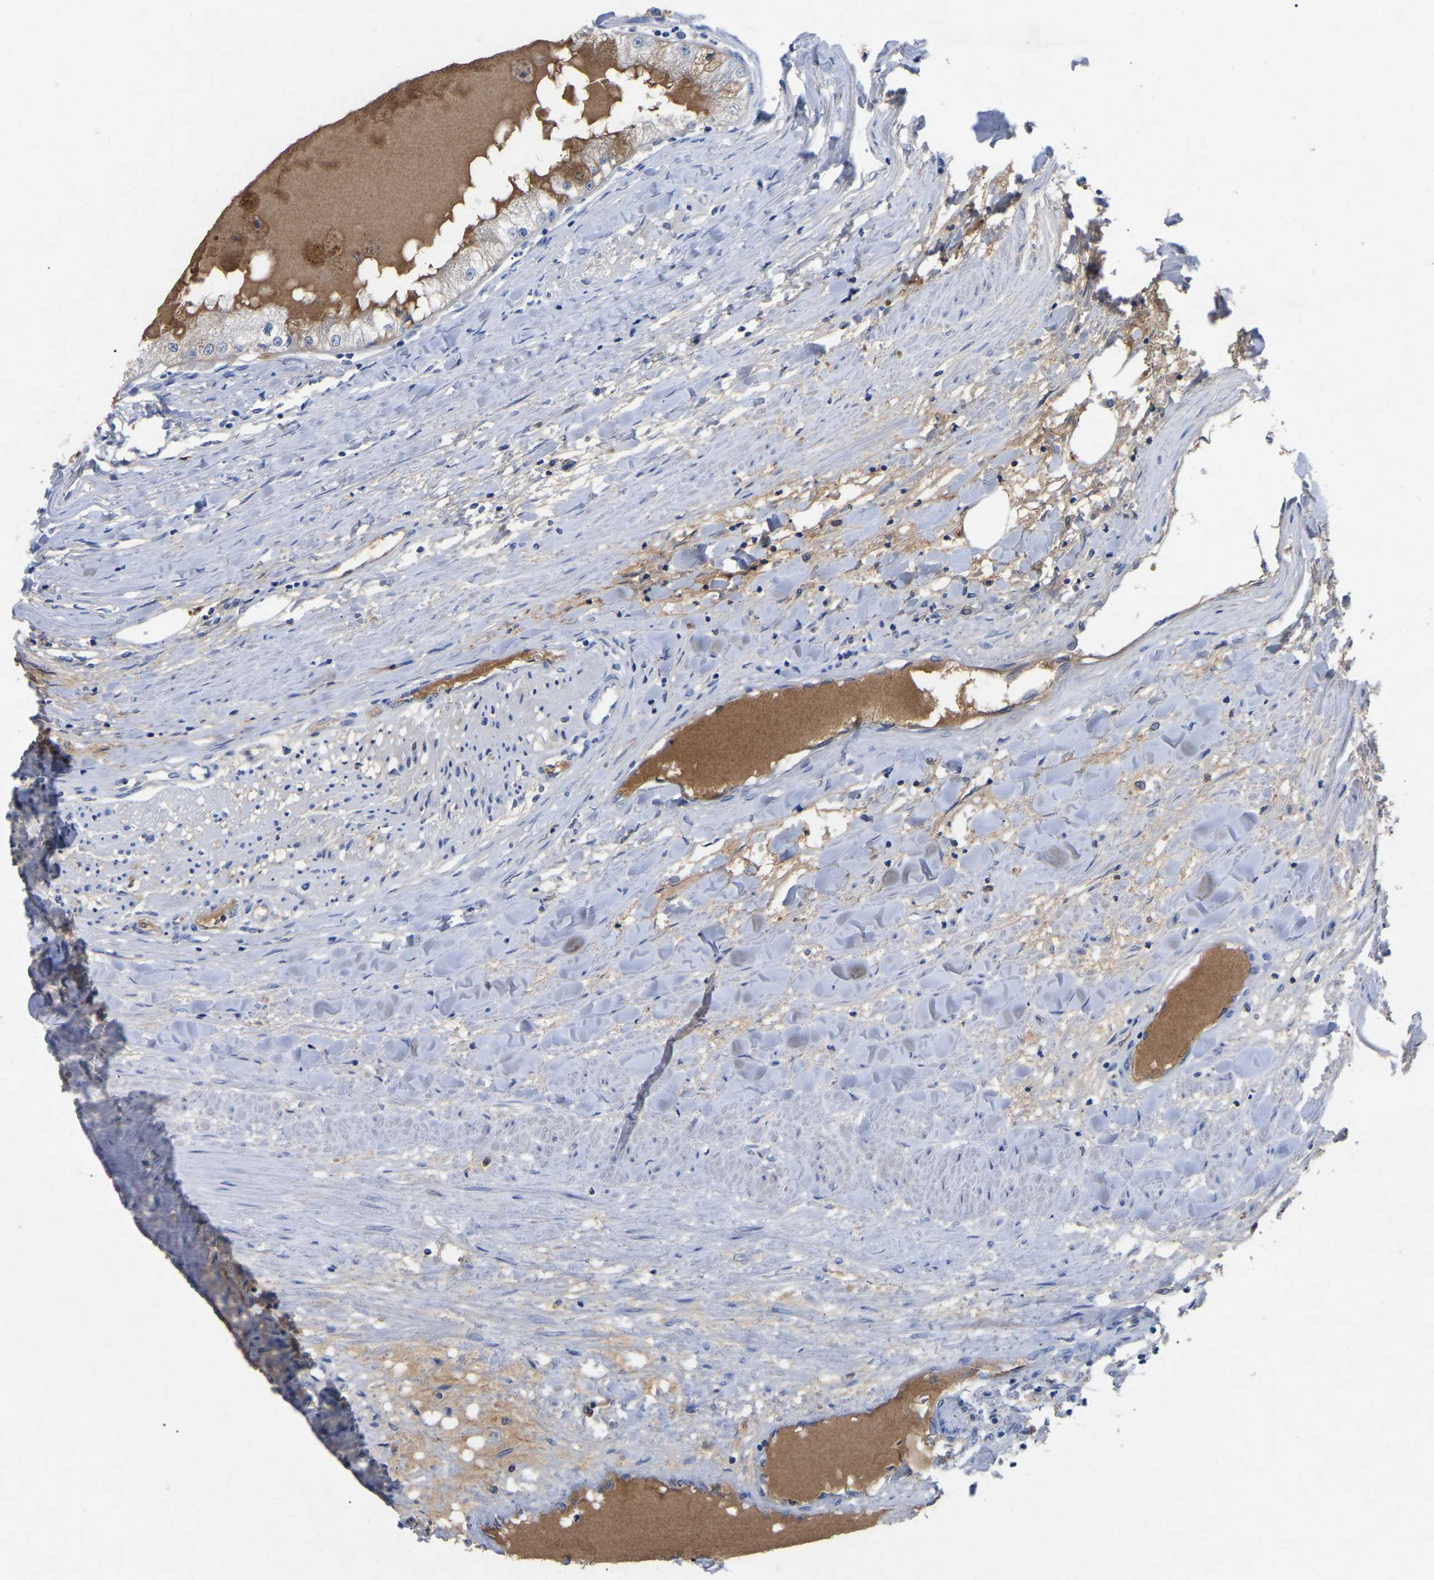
{"staining": {"intensity": "weak", "quantity": "25%-75%", "location": "cytoplasmic/membranous"}, "tissue": "renal cancer", "cell_type": "Tumor cells", "image_type": "cancer", "snomed": [{"axis": "morphology", "description": "Adenocarcinoma, NOS"}, {"axis": "topography", "description": "Kidney"}], "caption": "Human renal adenocarcinoma stained for a protein (brown) reveals weak cytoplasmic/membranous positive staining in approximately 25%-75% of tumor cells.", "gene": "SMPD2", "patient": {"sex": "male", "age": 68}}